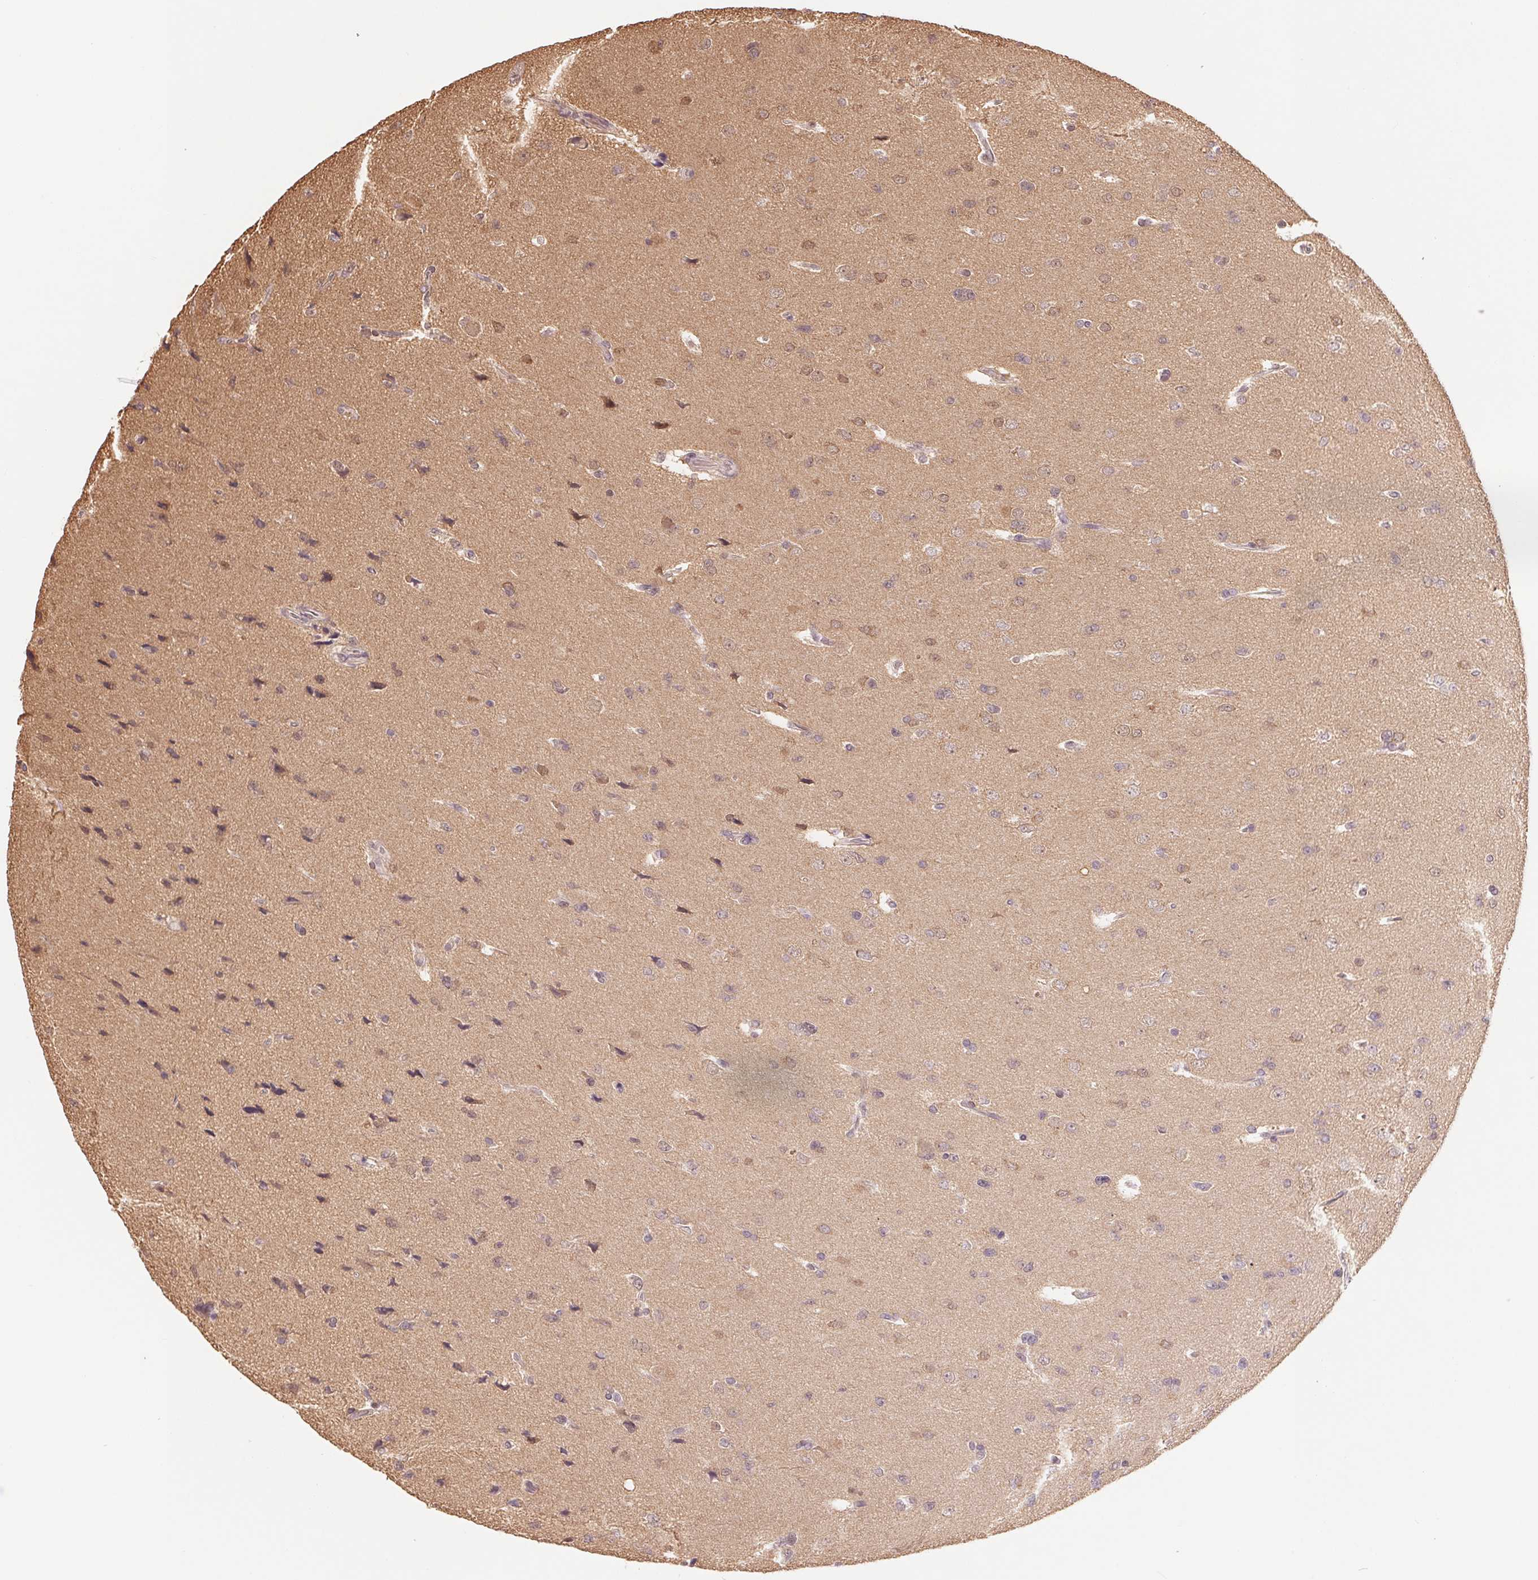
{"staining": {"intensity": "negative", "quantity": "none", "location": "none"}, "tissue": "glioma", "cell_type": "Tumor cells", "image_type": "cancer", "snomed": [{"axis": "morphology", "description": "Glioma, malignant, Low grade"}, {"axis": "topography", "description": "Brain"}], "caption": "Immunohistochemistry of human glioma reveals no staining in tumor cells. (Stains: DAB (3,3'-diaminobenzidine) IHC with hematoxylin counter stain, Microscopy: brightfield microscopy at high magnification).", "gene": "CDC123", "patient": {"sex": "female", "age": 55}}